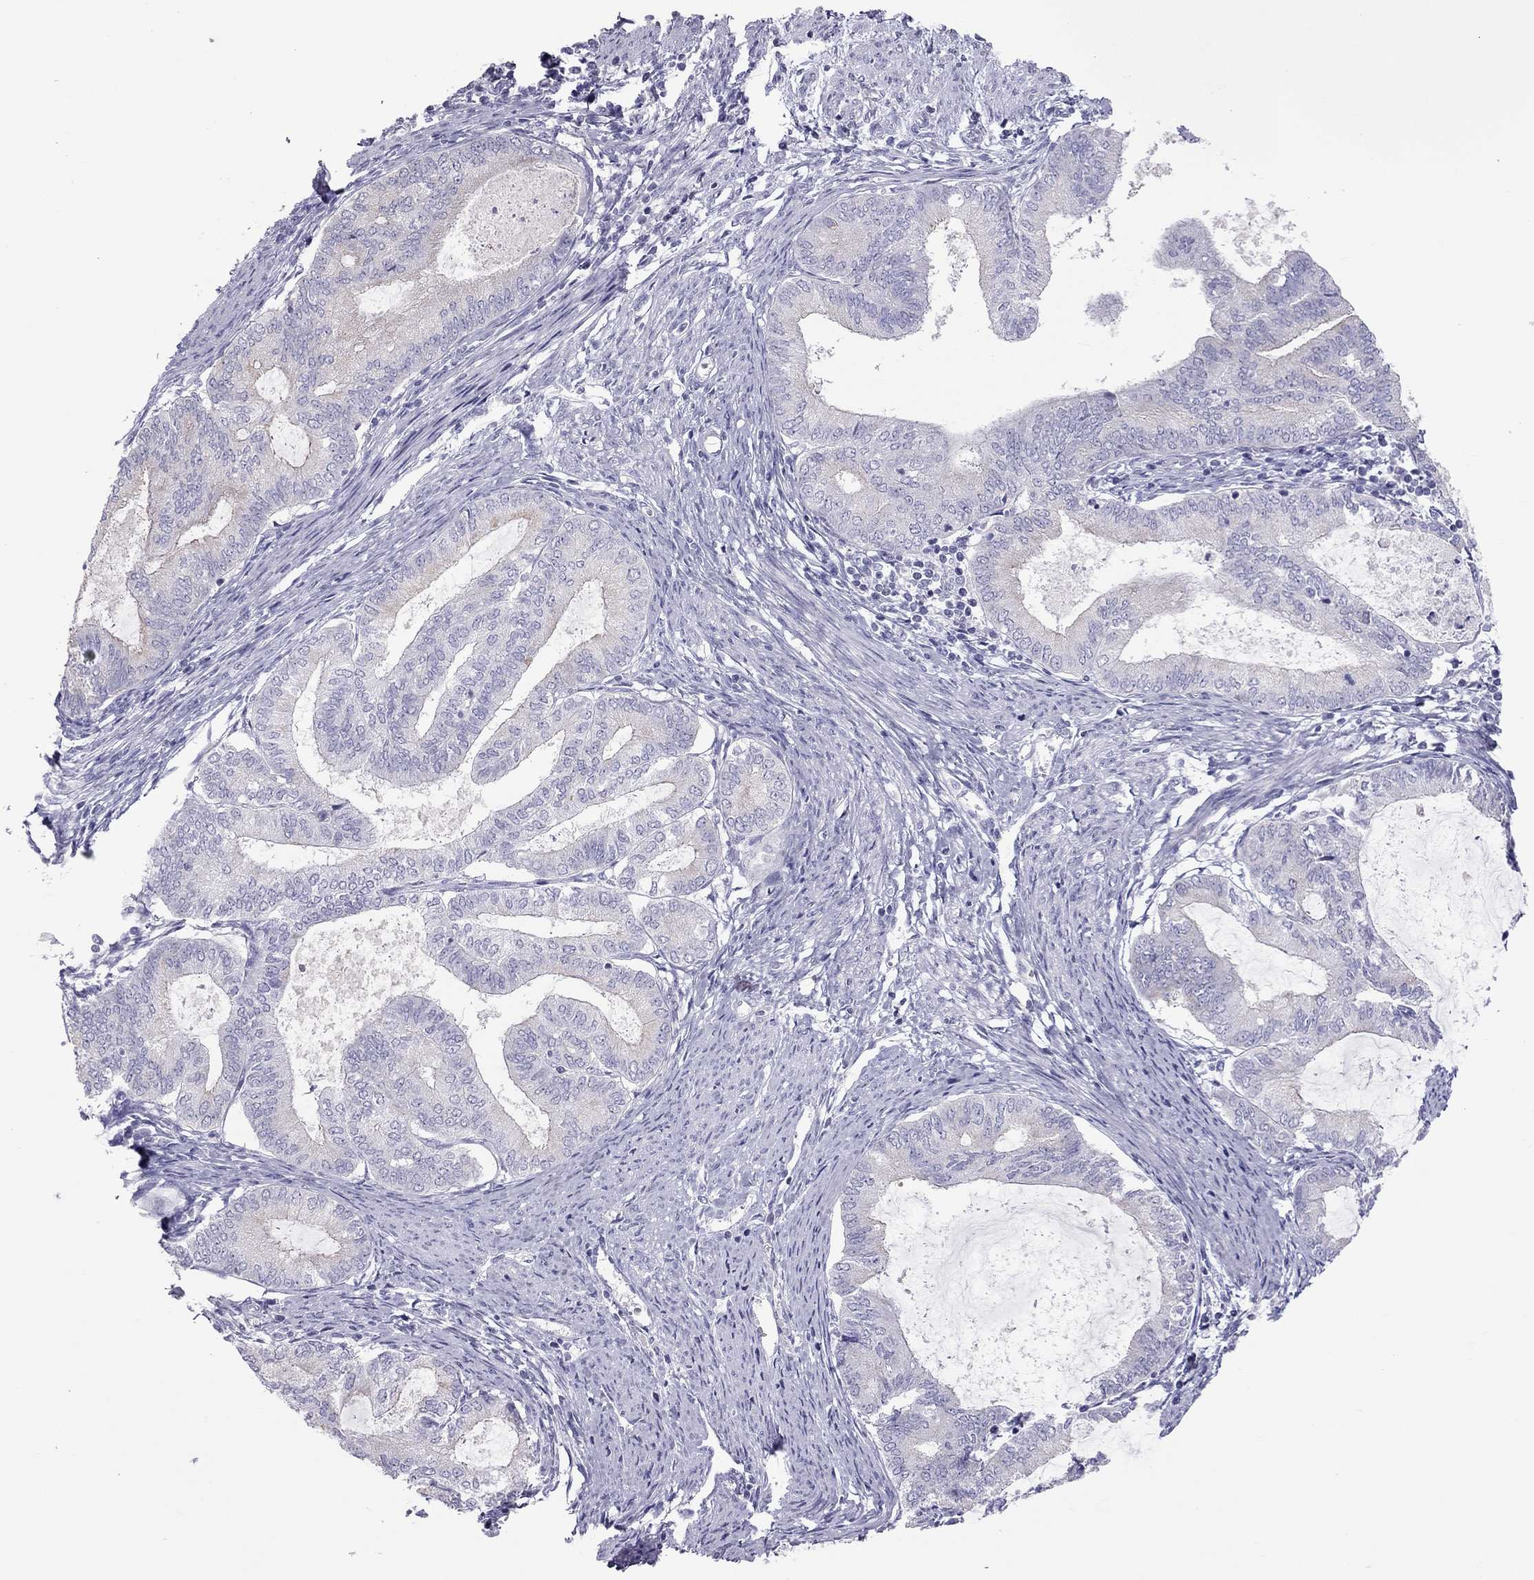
{"staining": {"intensity": "weak", "quantity": "<25%", "location": "cytoplasmic/membranous"}, "tissue": "endometrial cancer", "cell_type": "Tumor cells", "image_type": "cancer", "snomed": [{"axis": "morphology", "description": "Adenocarcinoma, NOS"}, {"axis": "topography", "description": "Endometrium"}], "caption": "A high-resolution micrograph shows immunohistochemistry staining of endometrial adenocarcinoma, which displays no significant staining in tumor cells.", "gene": "TEX14", "patient": {"sex": "female", "age": 86}}